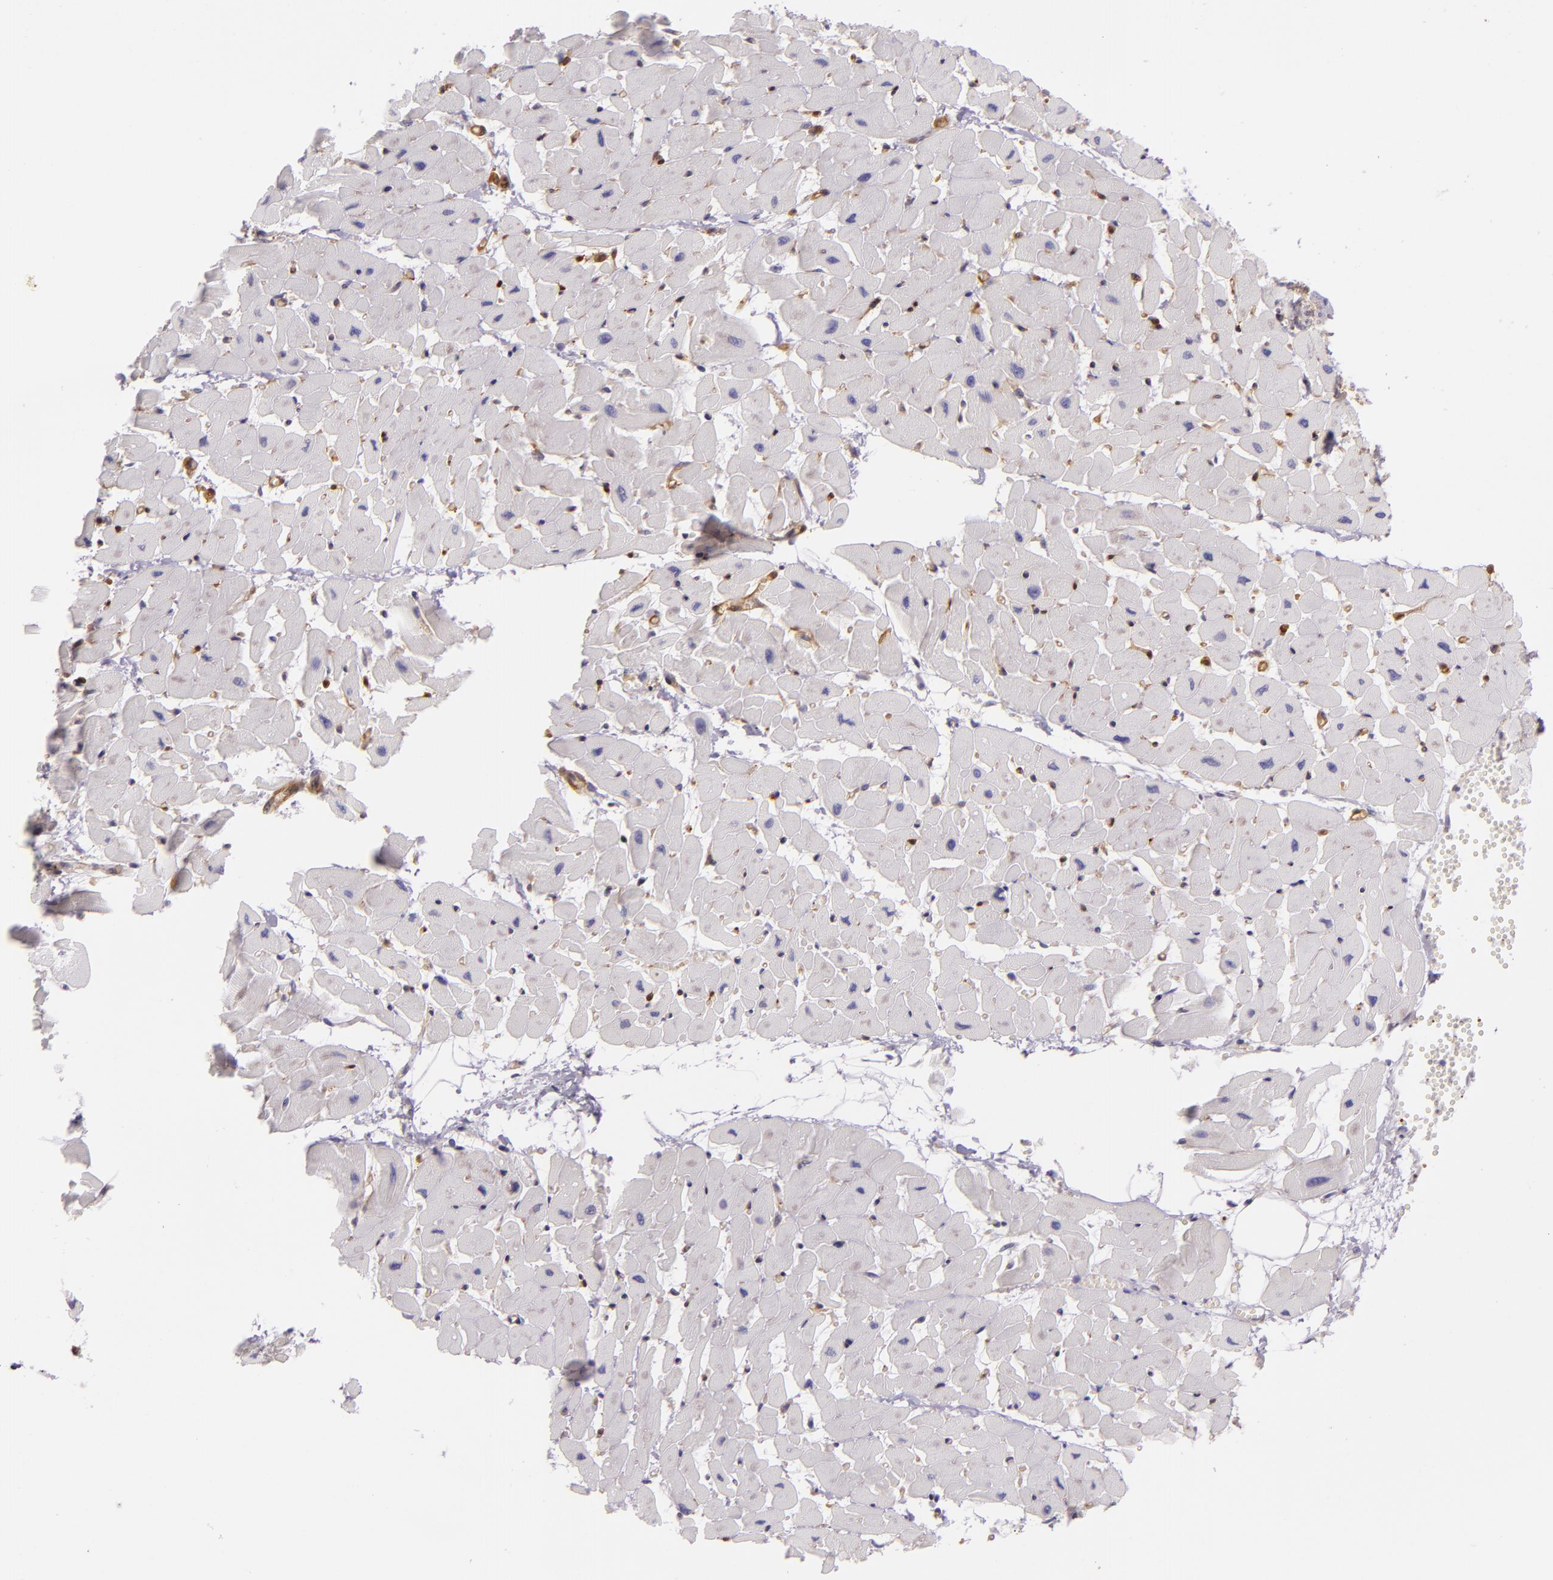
{"staining": {"intensity": "negative", "quantity": "none", "location": "none"}, "tissue": "heart muscle", "cell_type": "Cardiomyocytes", "image_type": "normal", "snomed": [{"axis": "morphology", "description": "Normal tissue, NOS"}, {"axis": "topography", "description": "Heart"}], "caption": "The histopathology image reveals no staining of cardiomyocytes in unremarkable heart muscle.", "gene": "TLN1", "patient": {"sex": "female", "age": 19}}